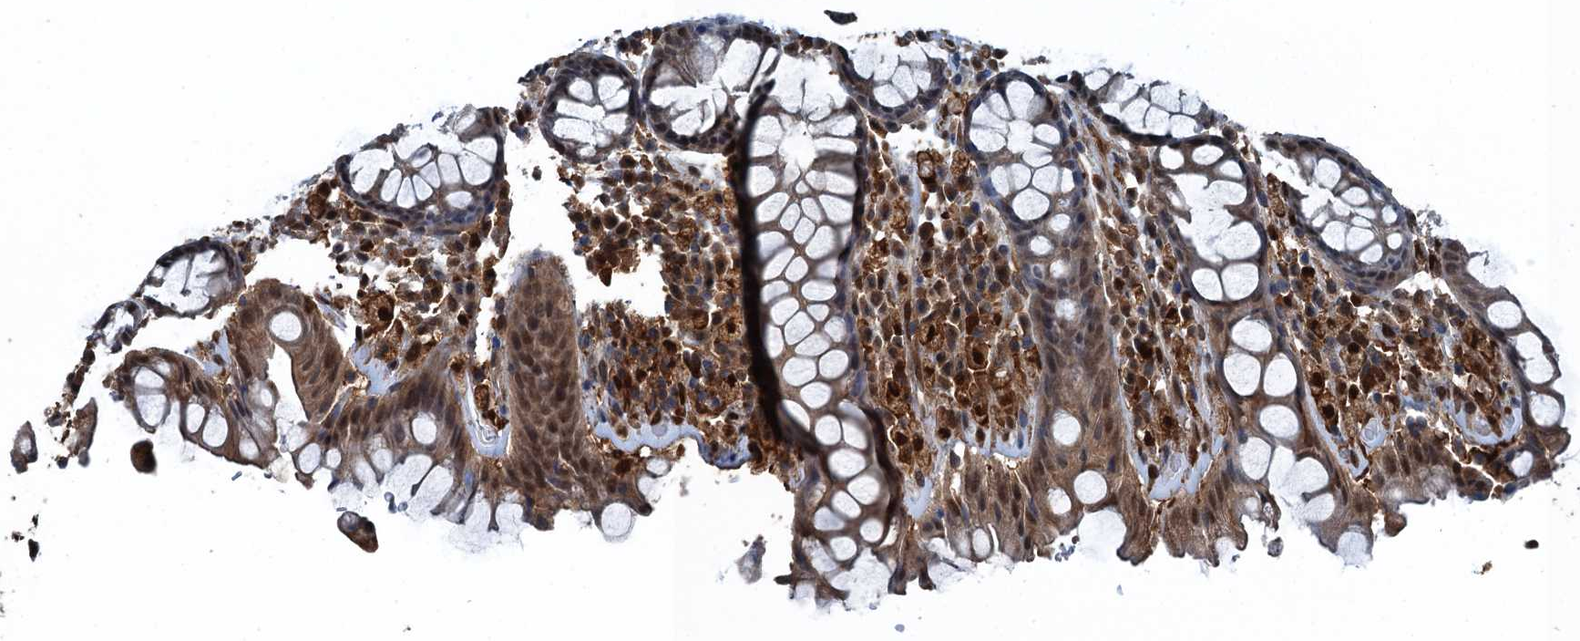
{"staining": {"intensity": "moderate", "quantity": "25%-75%", "location": "cytoplasmic/membranous,nuclear"}, "tissue": "rectum", "cell_type": "Glandular cells", "image_type": "normal", "snomed": [{"axis": "morphology", "description": "Normal tissue, NOS"}, {"axis": "topography", "description": "Rectum"}], "caption": "Rectum stained with DAB (3,3'-diaminobenzidine) immunohistochemistry (IHC) displays medium levels of moderate cytoplasmic/membranous,nuclear expression in approximately 25%-75% of glandular cells. (DAB (3,3'-diaminobenzidine) = brown stain, brightfield microscopy at high magnification).", "gene": "RNH1", "patient": {"sex": "male", "age": 64}}